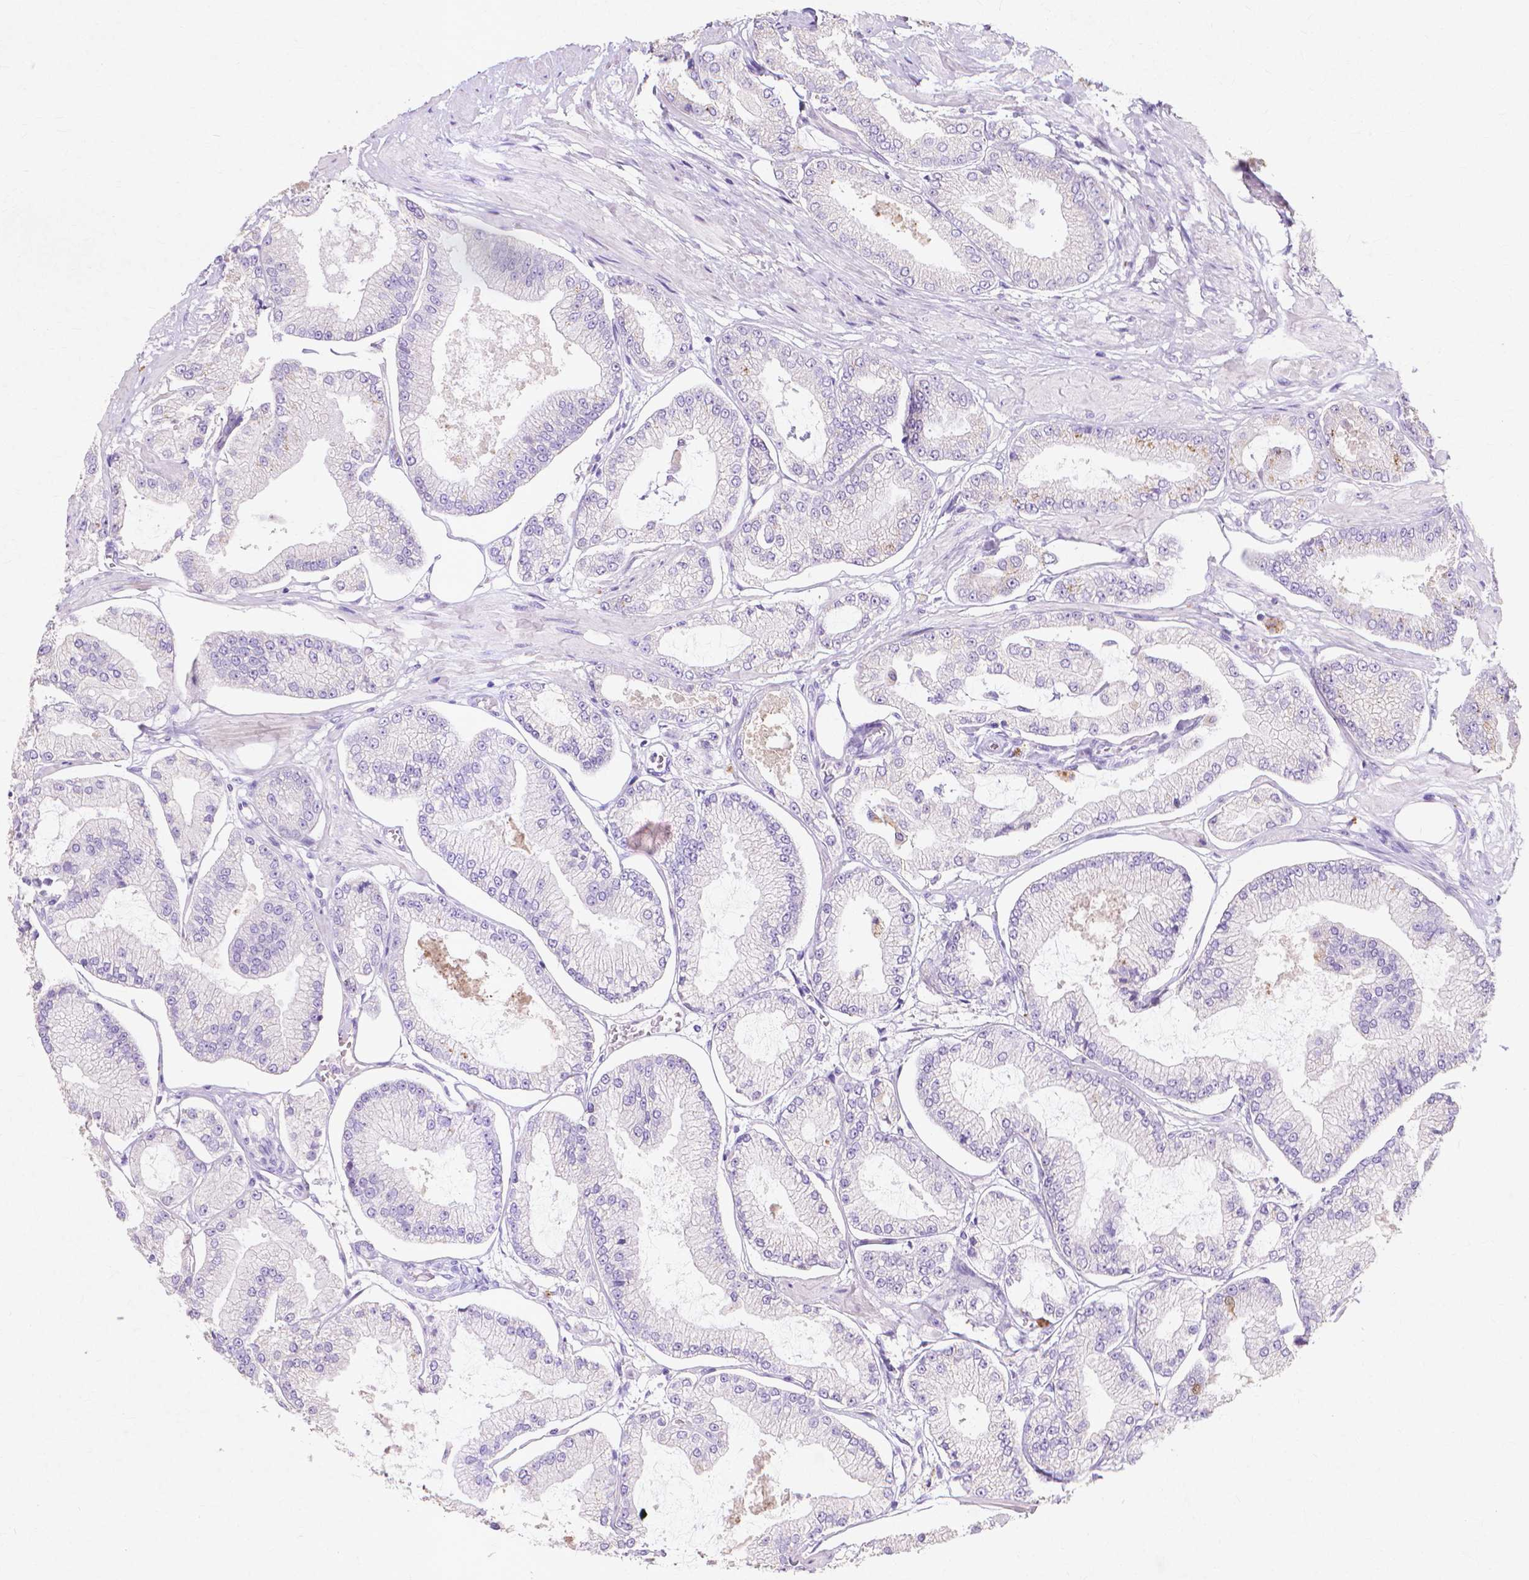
{"staining": {"intensity": "negative", "quantity": "none", "location": "none"}, "tissue": "prostate cancer", "cell_type": "Tumor cells", "image_type": "cancer", "snomed": [{"axis": "morphology", "description": "Adenocarcinoma, Low grade"}, {"axis": "topography", "description": "Prostate"}], "caption": "DAB immunohistochemical staining of prostate cancer (adenocarcinoma (low-grade)) shows no significant expression in tumor cells.", "gene": "MMP11", "patient": {"sex": "male", "age": 55}}